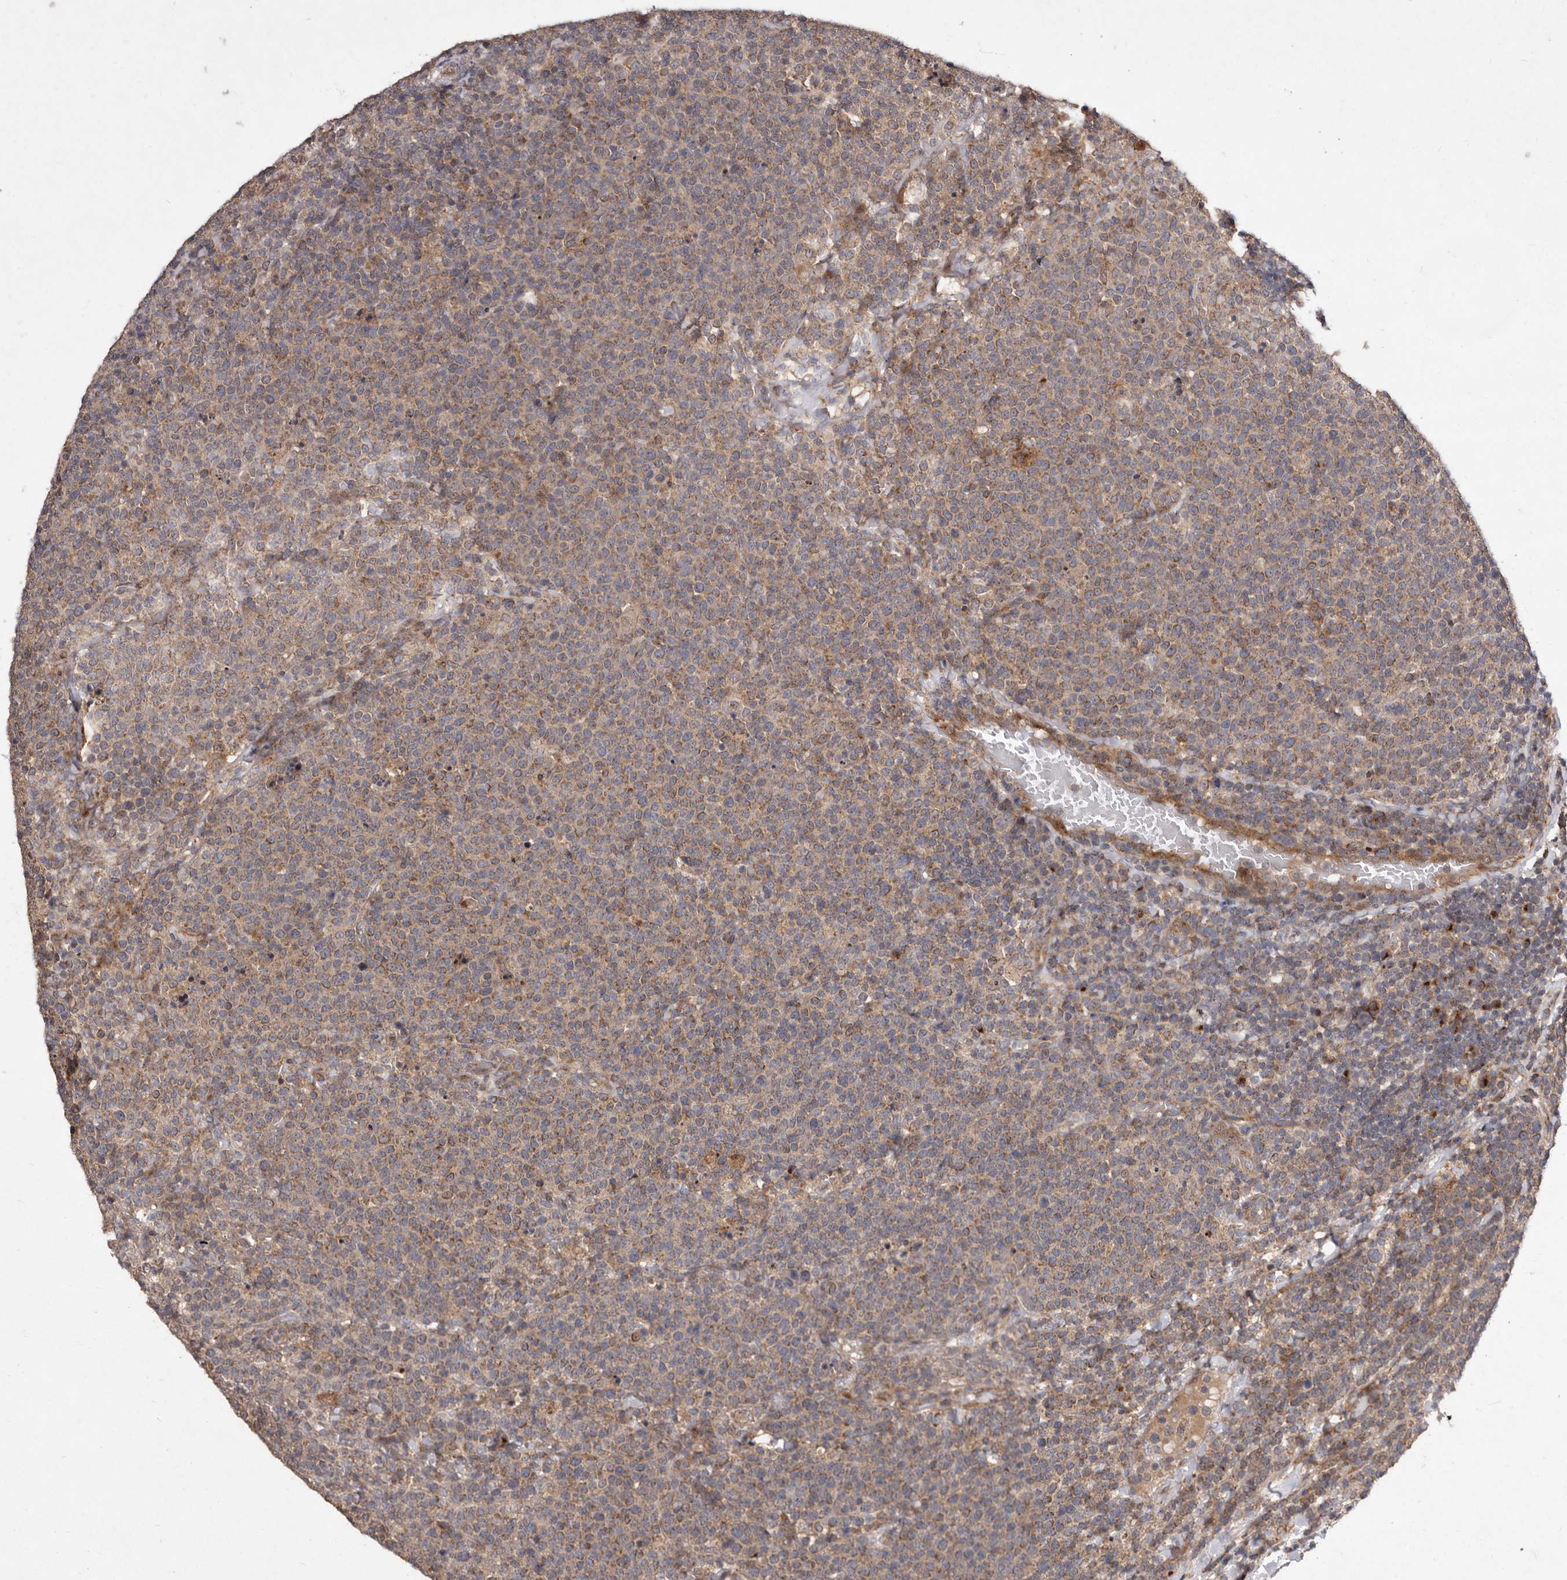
{"staining": {"intensity": "weak", "quantity": ">75%", "location": "cytoplasmic/membranous"}, "tissue": "lymphoma", "cell_type": "Tumor cells", "image_type": "cancer", "snomed": [{"axis": "morphology", "description": "Malignant lymphoma, non-Hodgkin's type, High grade"}, {"axis": "topography", "description": "Lymph node"}], "caption": "DAB immunohistochemical staining of malignant lymphoma, non-Hodgkin's type (high-grade) demonstrates weak cytoplasmic/membranous protein expression in about >75% of tumor cells.", "gene": "FLAD1", "patient": {"sex": "male", "age": 61}}